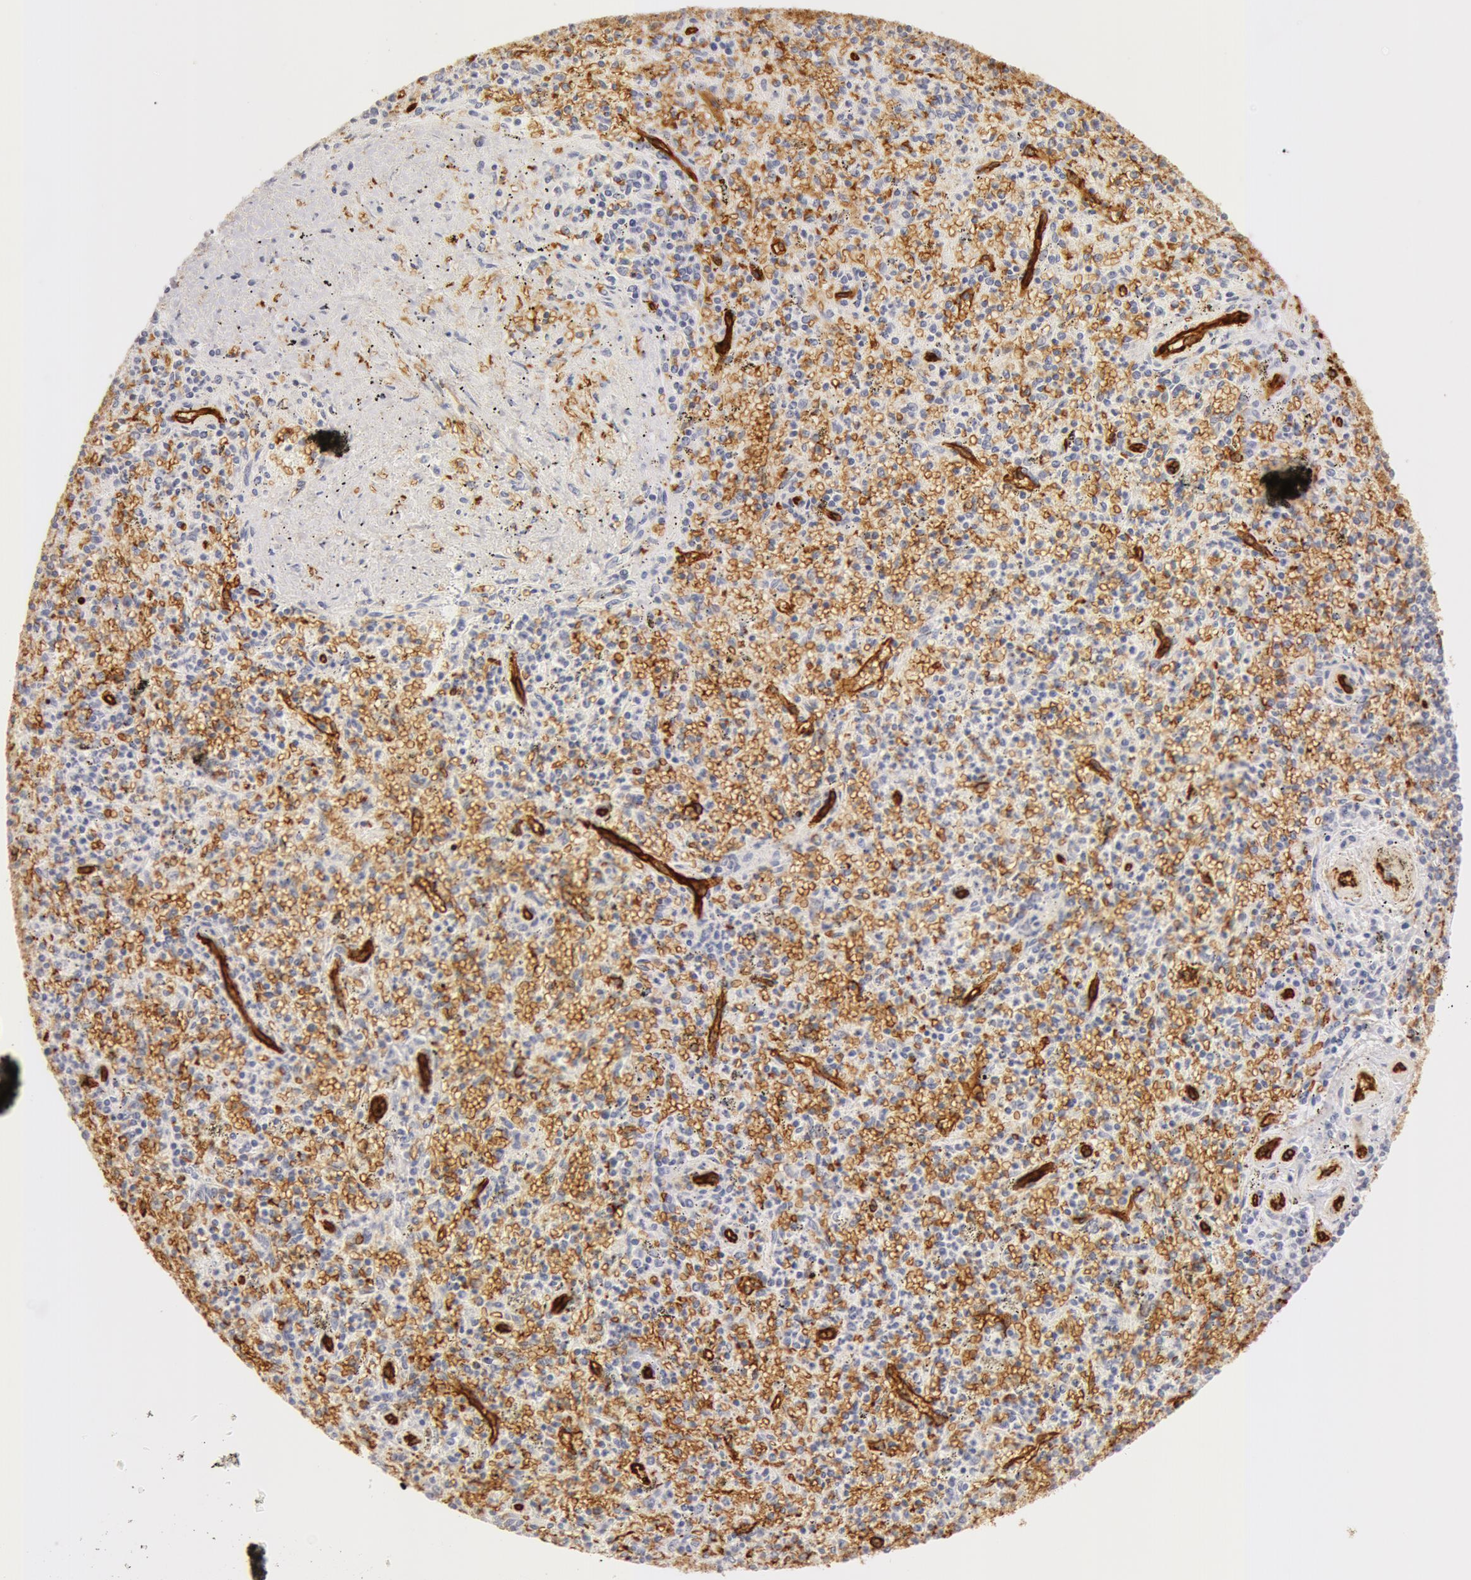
{"staining": {"intensity": "negative", "quantity": "none", "location": "none"}, "tissue": "spleen", "cell_type": "Cells in red pulp", "image_type": "normal", "snomed": [{"axis": "morphology", "description": "Normal tissue, NOS"}, {"axis": "topography", "description": "Spleen"}], "caption": "IHC of normal human spleen reveals no expression in cells in red pulp.", "gene": "AQP1", "patient": {"sex": "male", "age": 72}}